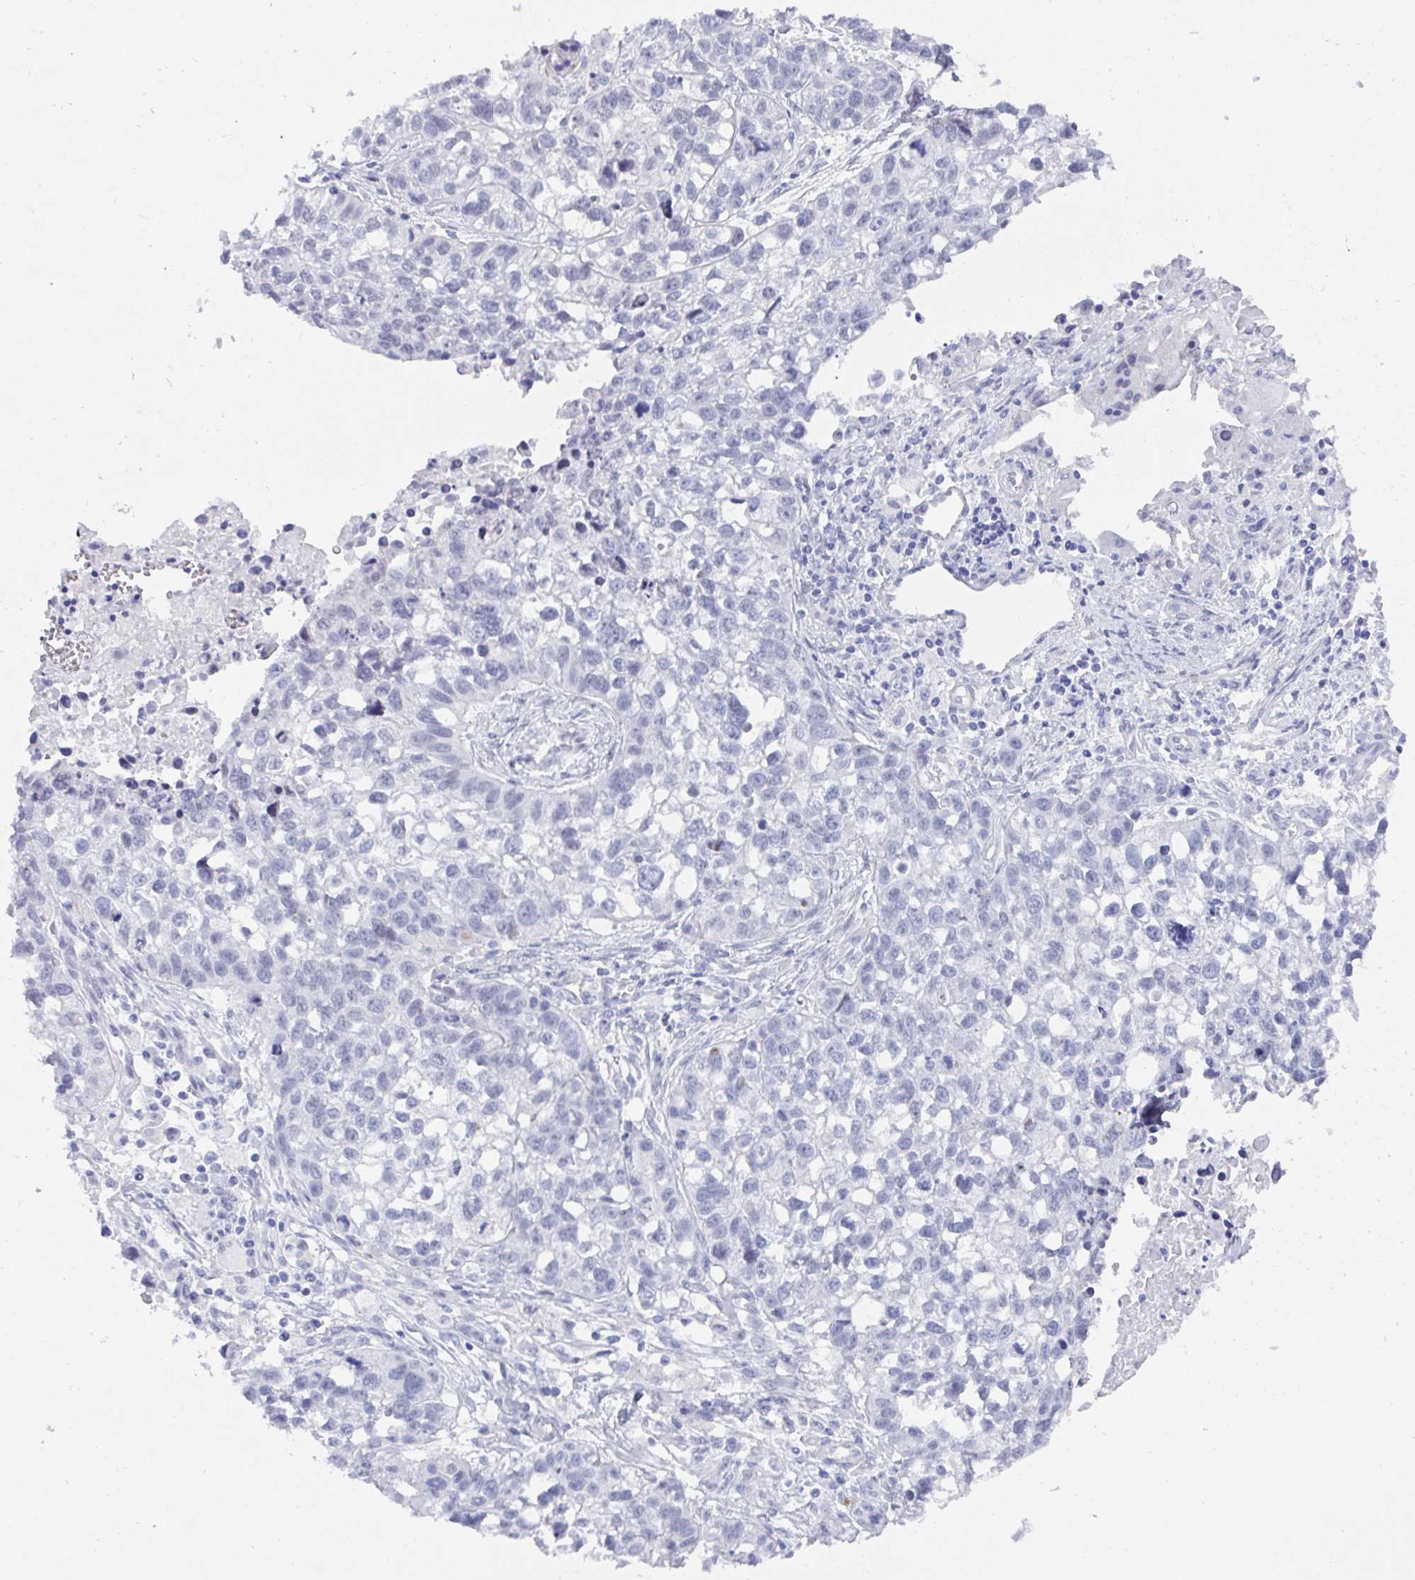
{"staining": {"intensity": "negative", "quantity": "none", "location": "none"}, "tissue": "lung cancer", "cell_type": "Tumor cells", "image_type": "cancer", "snomed": [{"axis": "morphology", "description": "Squamous cell carcinoma, NOS"}, {"axis": "topography", "description": "Lung"}], "caption": "There is no significant positivity in tumor cells of lung cancer.", "gene": "MFSD4A", "patient": {"sex": "male", "age": 74}}